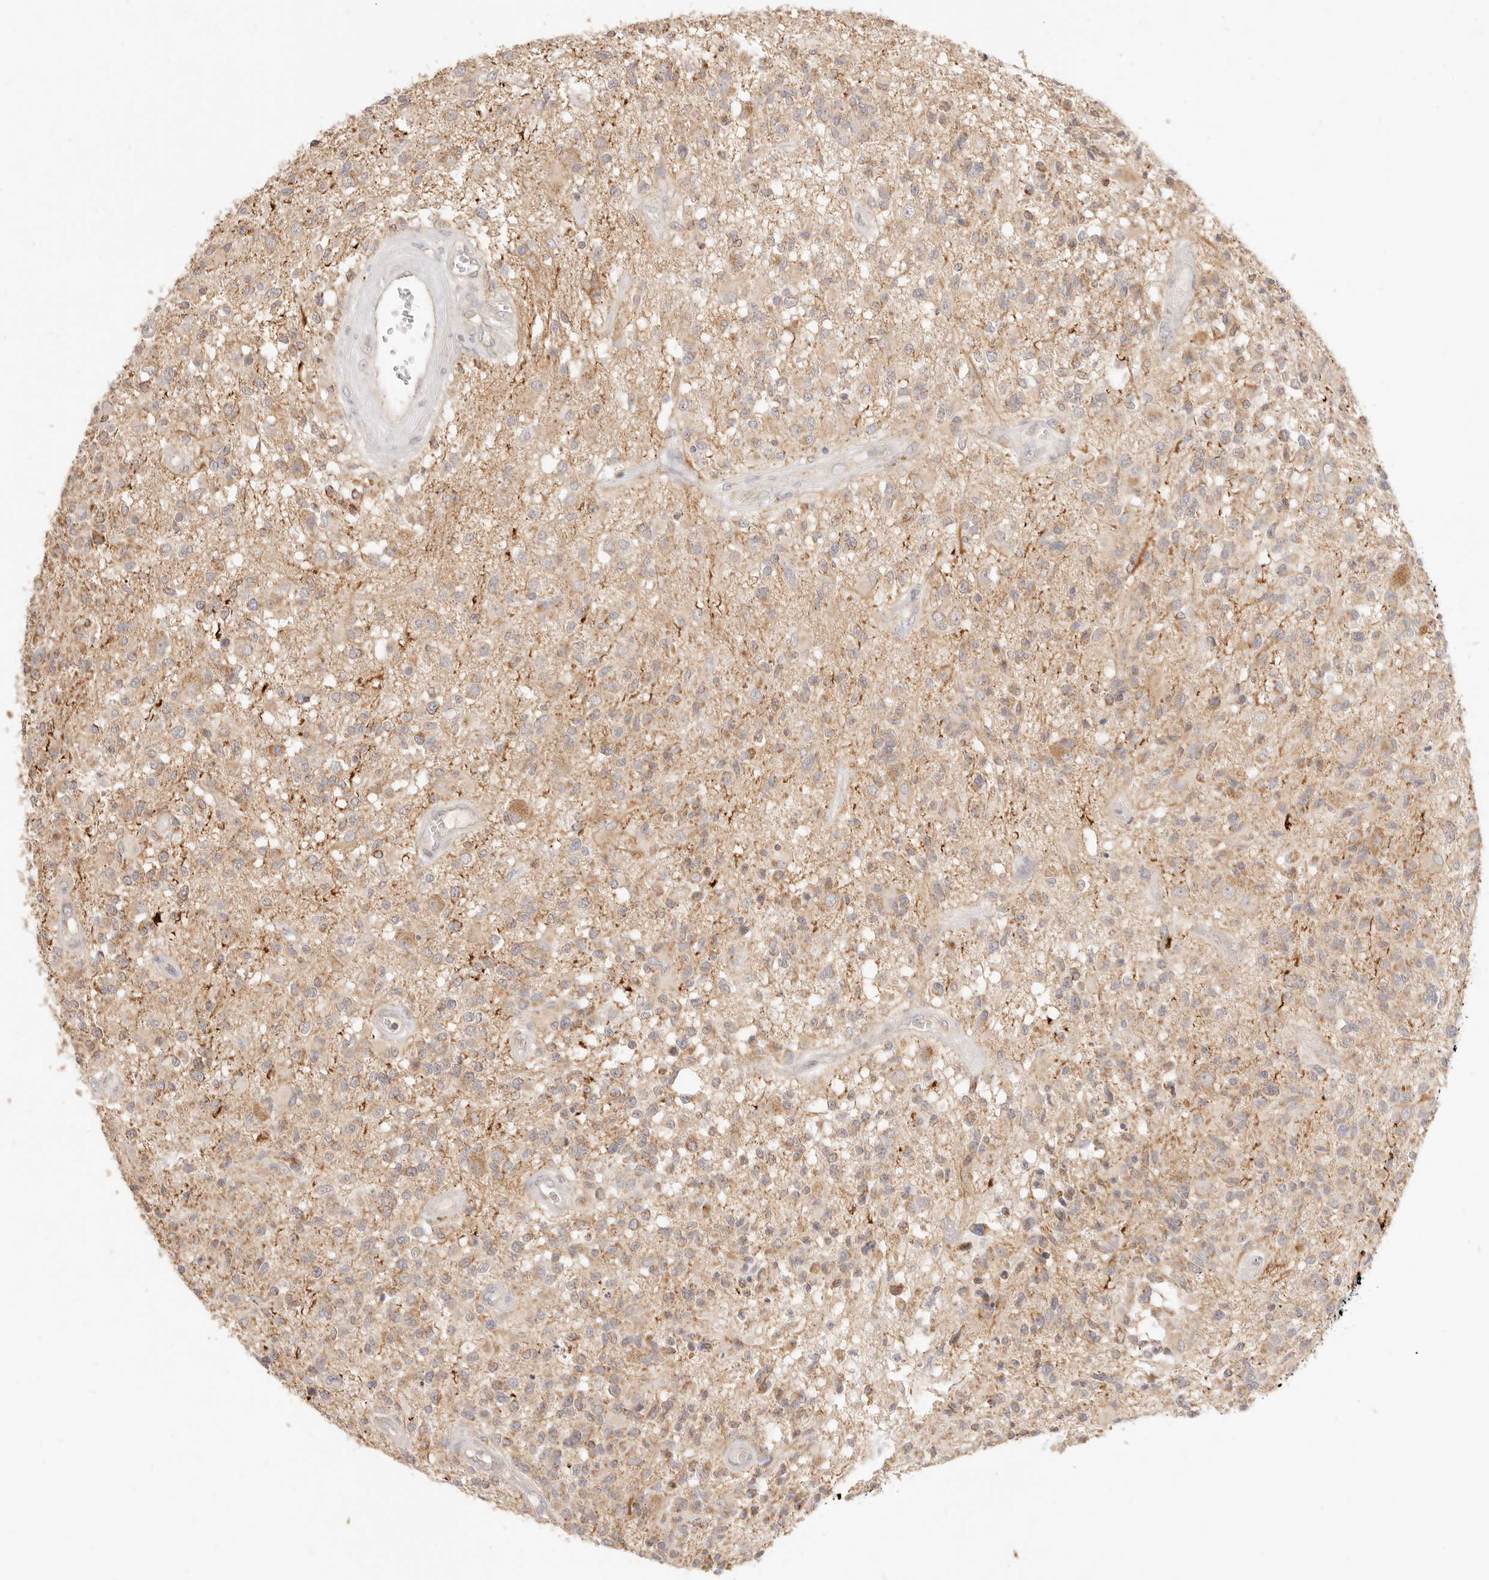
{"staining": {"intensity": "weak", "quantity": ">75%", "location": "cytoplasmic/membranous"}, "tissue": "glioma", "cell_type": "Tumor cells", "image_type": "cancer", "snomed": [{"axis": "morphology", "description": "Glioma, malignant, High grade"}, {"axis": "morphology", "description": "Glioblastoma, NOS"}, {"axis": "topography", "description": "Brain"}], "caption": "The photomicrograph demonstrates staining of glioma, revealing weak cytoplasmic/membranous protein staining (brown color) within tumor cells.", "gene": "CPLANE2", "patient": {"sex": "male", "age": 60}}